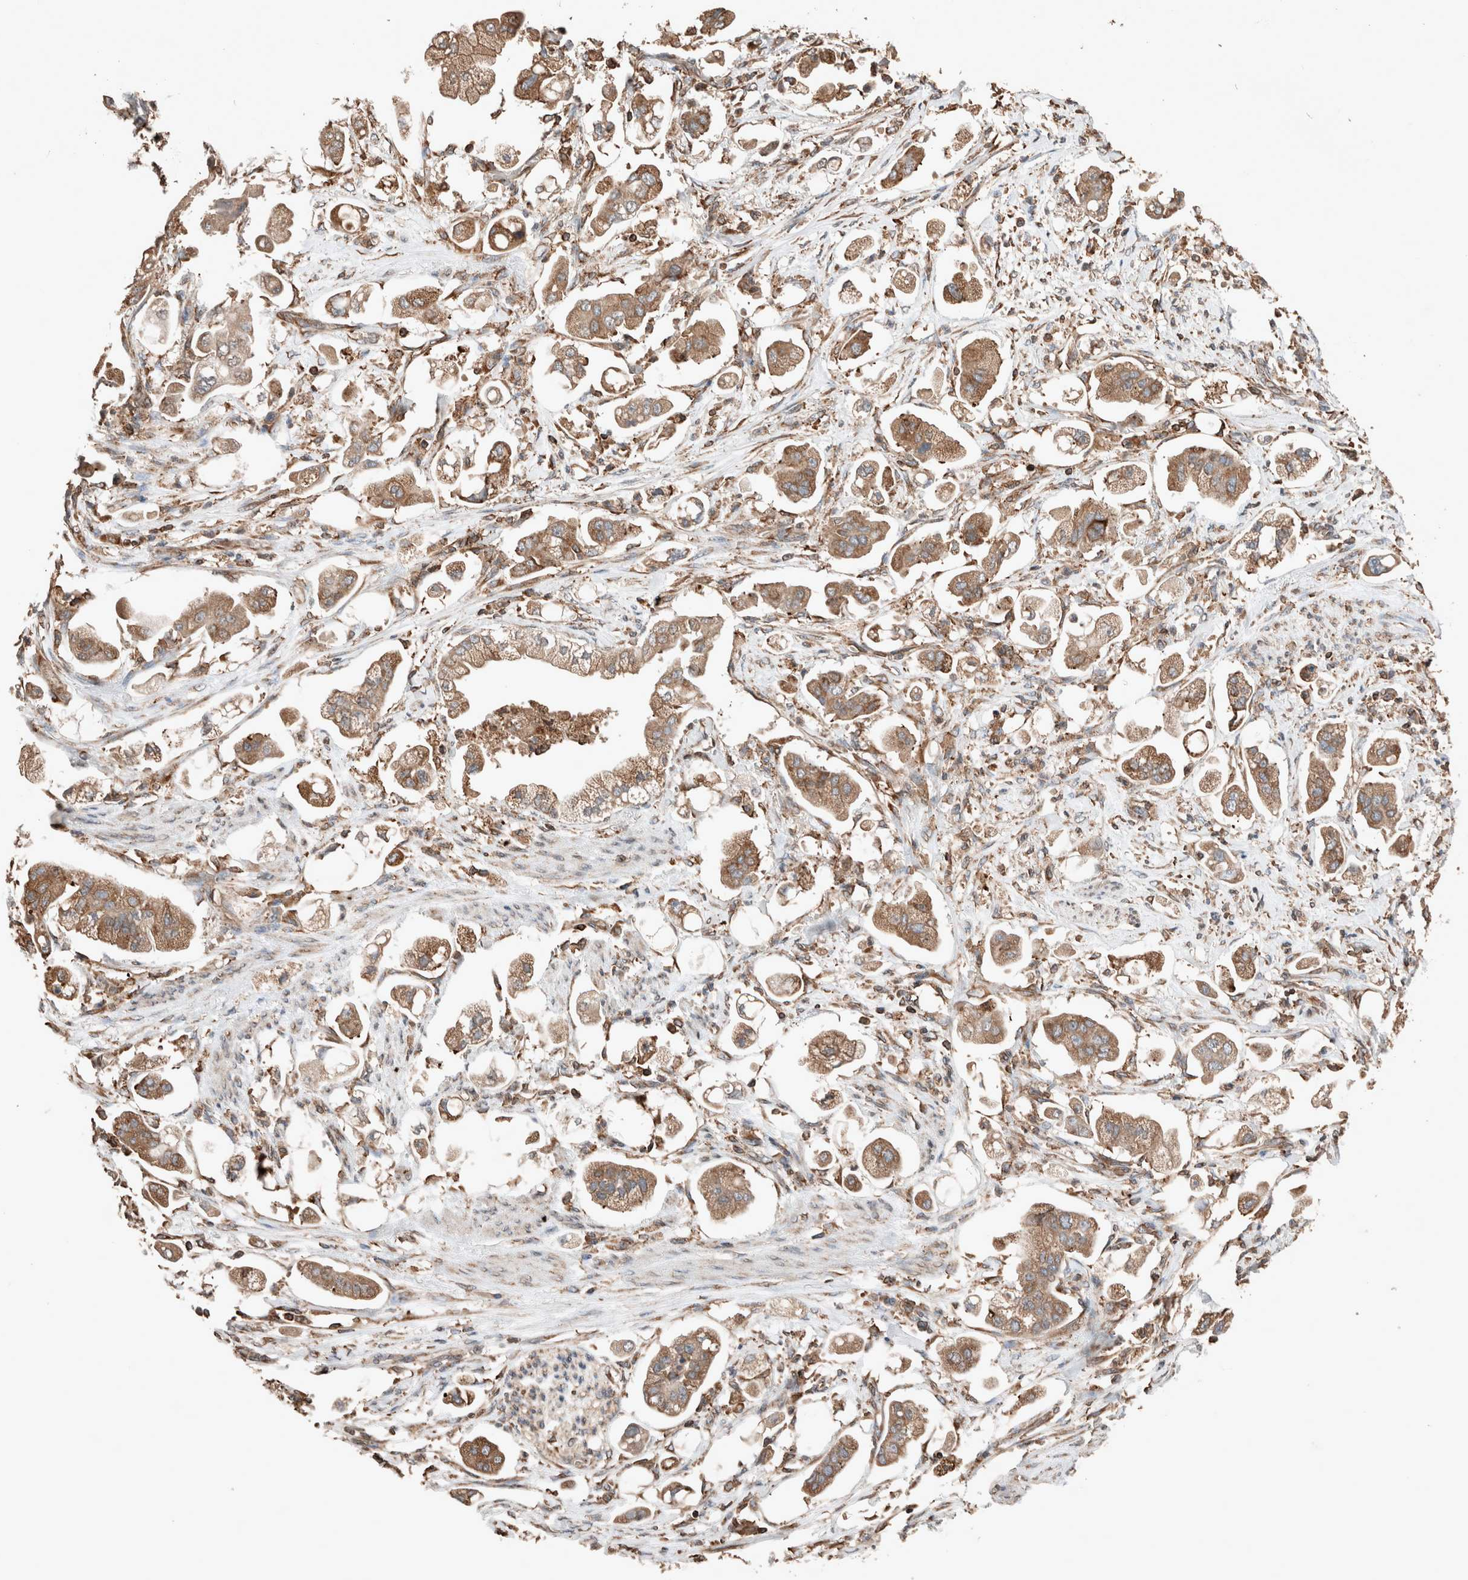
{"staining": {"intensity": "moderate", "quantity": ">75%", "location": "cytoplasmic/membranous"}, "tissue": "stomach cancer", "cell_type": "Tumor cells", "image_type": "cancer", "snomed": [{"axis": "morphology", "description": "Adenocarcinoma, NOS"}, {"axis": "topography", "description": "Stomach"}], "caption": "Immunohistochemistry micrograph of stomach cancer stained for a protein (brown), which reveals medium levels of moderate cytoplasmic/membranous staining in about >75% of tumor cells.", "gene": "ERAP2", "patient": {"sex": "male", "age": 62}}